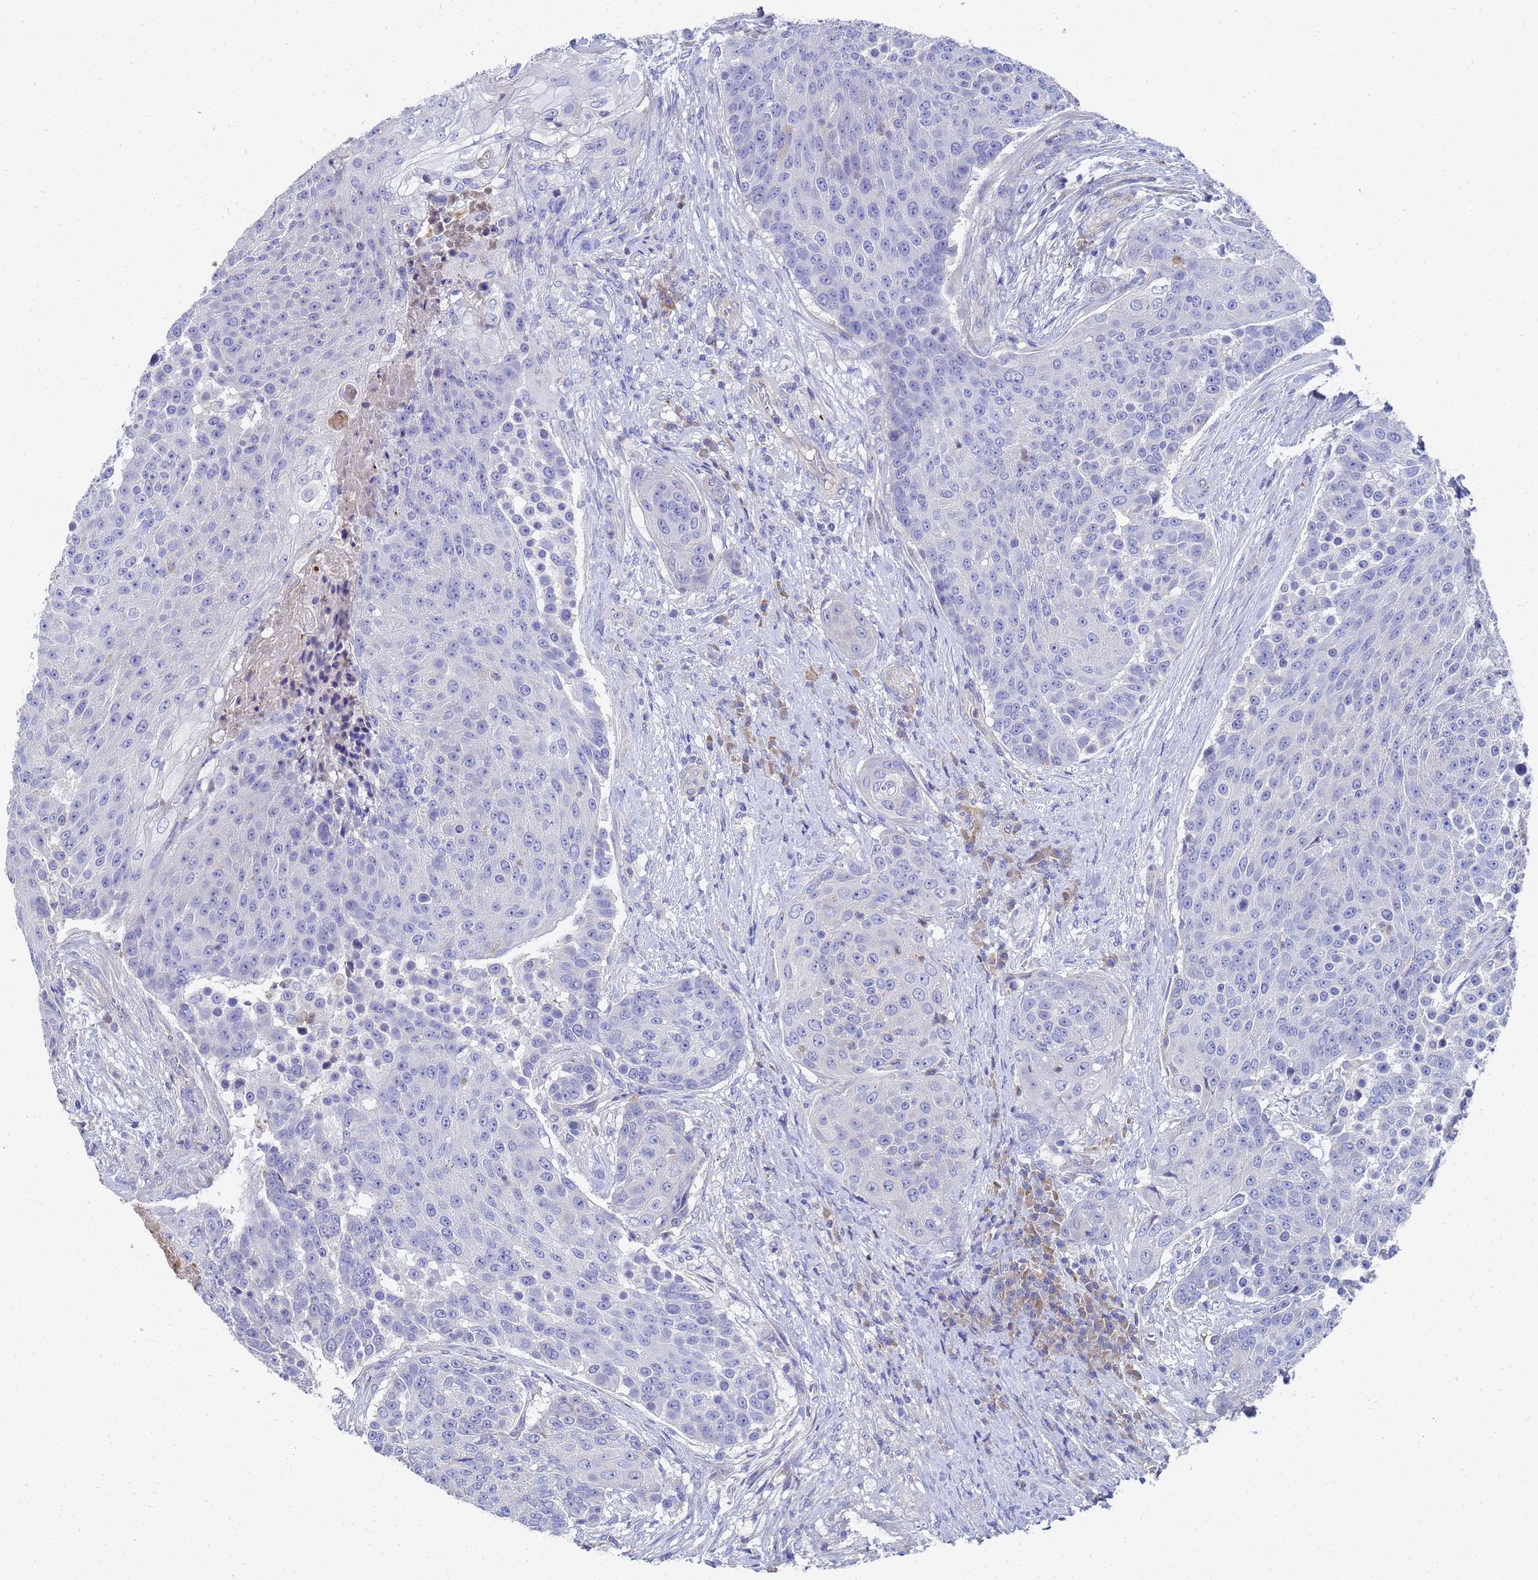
{"staining": {"intensity": "negative", "quantity": "none", "location": "none"}, "tissue": "urothelial cancer", "cell_type": "Tumor cells", "image_type": "cancer", "snomed": [{"axis": "morphology", "description": "Urothelial carcinoma, High grade"}, {"axis": "topography", "description": "Urinary bladder"}], "caption": "A histopathology image of human urothelial cancer is negative for staining in tumor cells.", "gene": "LBX2", "patient": {"sex": "female", "age": 63}}